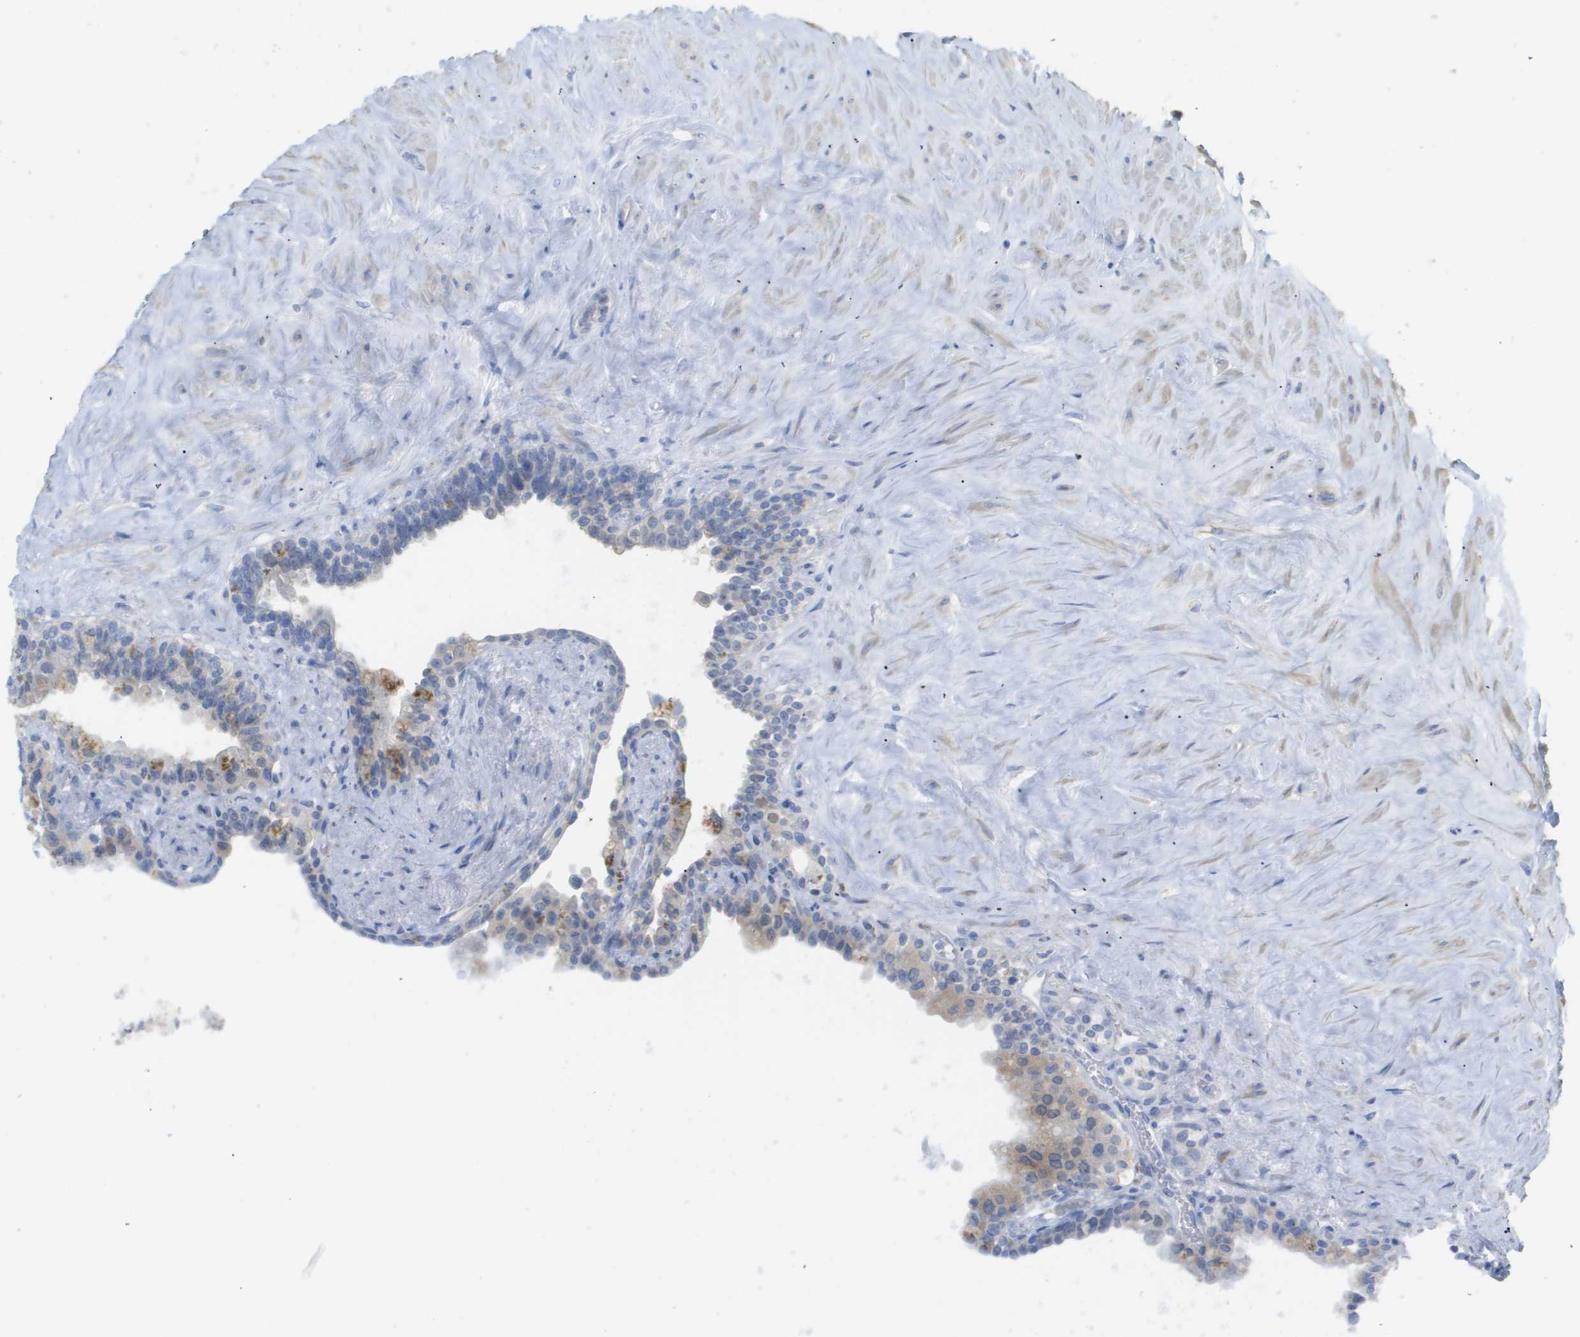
{"staining": {"intensity": "moderate", "quantity": "<25%", "location": "cytoplasmic/membranous"}, "tissue": "seminal vesicle", "cell_type": "Glandular cells", "image_type": "normal", "snomed": [{"axis": "morphology", "description": "Normal tissue, NOS"}, {"axis": "topography", "description": "Seminal veicle"}], "caption": "IHC of unremarkable seminal vesicle reveals low levels of moderate cytoplasmic/membranous positivity in approximately <25% of glandular cells. Immunohistochemistry (ihc) stains the protein of interest in brown and the nuclei are stained blue.", "gene": "MYL3", "patient": {"sex": "male", "age": 63}}